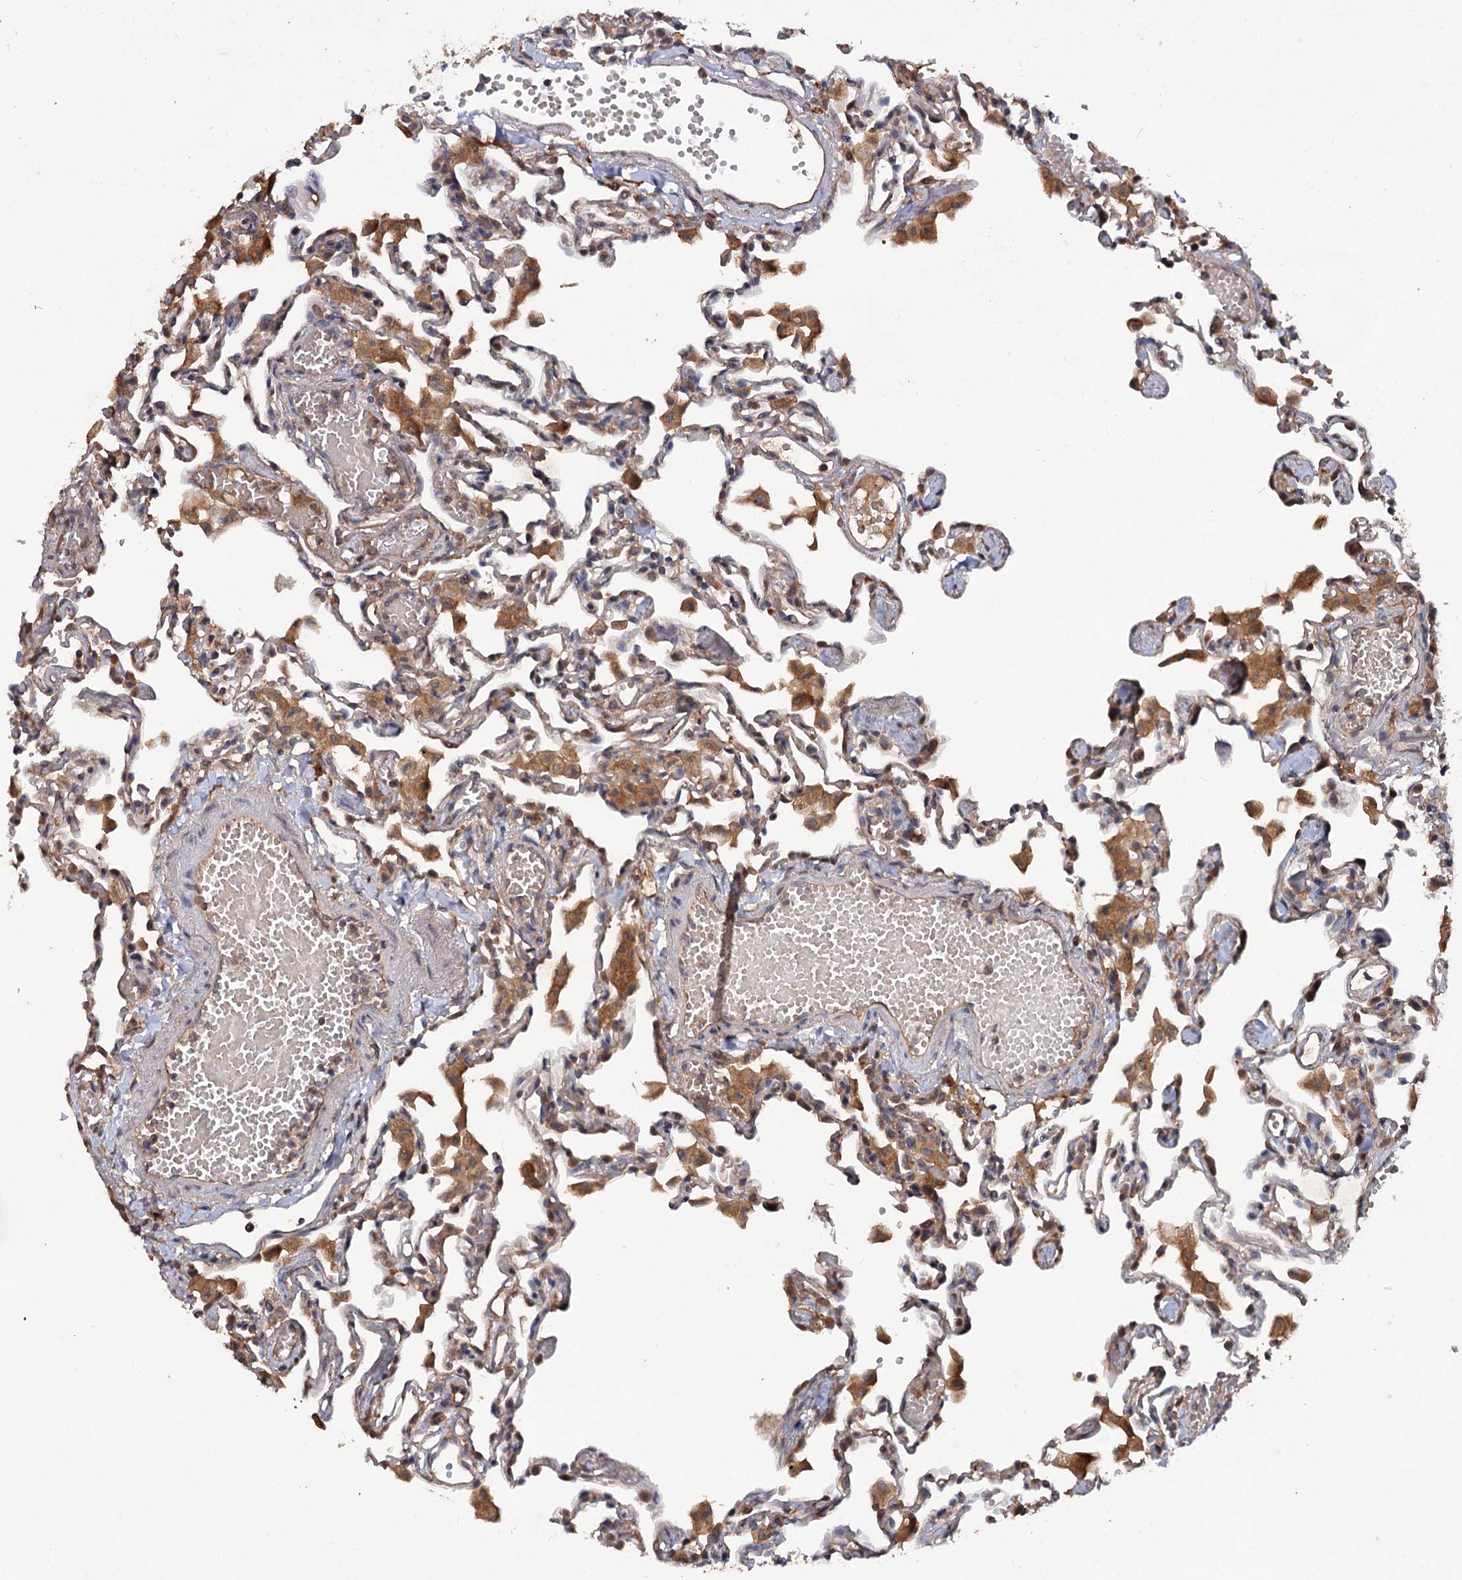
{"staining": {"intensity": "moderate", "quantity": "25%-75%", "location": "cytoplasmic/membranous"}, "tissue": "lung", "cell_type": "Alveolar cells", "image_type": "normal", "snomed": [{"axis": "morphology", "description": "Normal tissue, NOS"}, {"axis": "topography", "description": "Bronchus"}, {"axis": "topography", "description": "Lung"}], "caption": "A high-resolution photomicrograph shows IHC staining of benign lung, which demonstrates moderate cytoplasmic/membranous expression in about 25%-75% of alveolar cells.", "gene": "NUDCD2", "patient": {"sex": "female", "age": 49}}